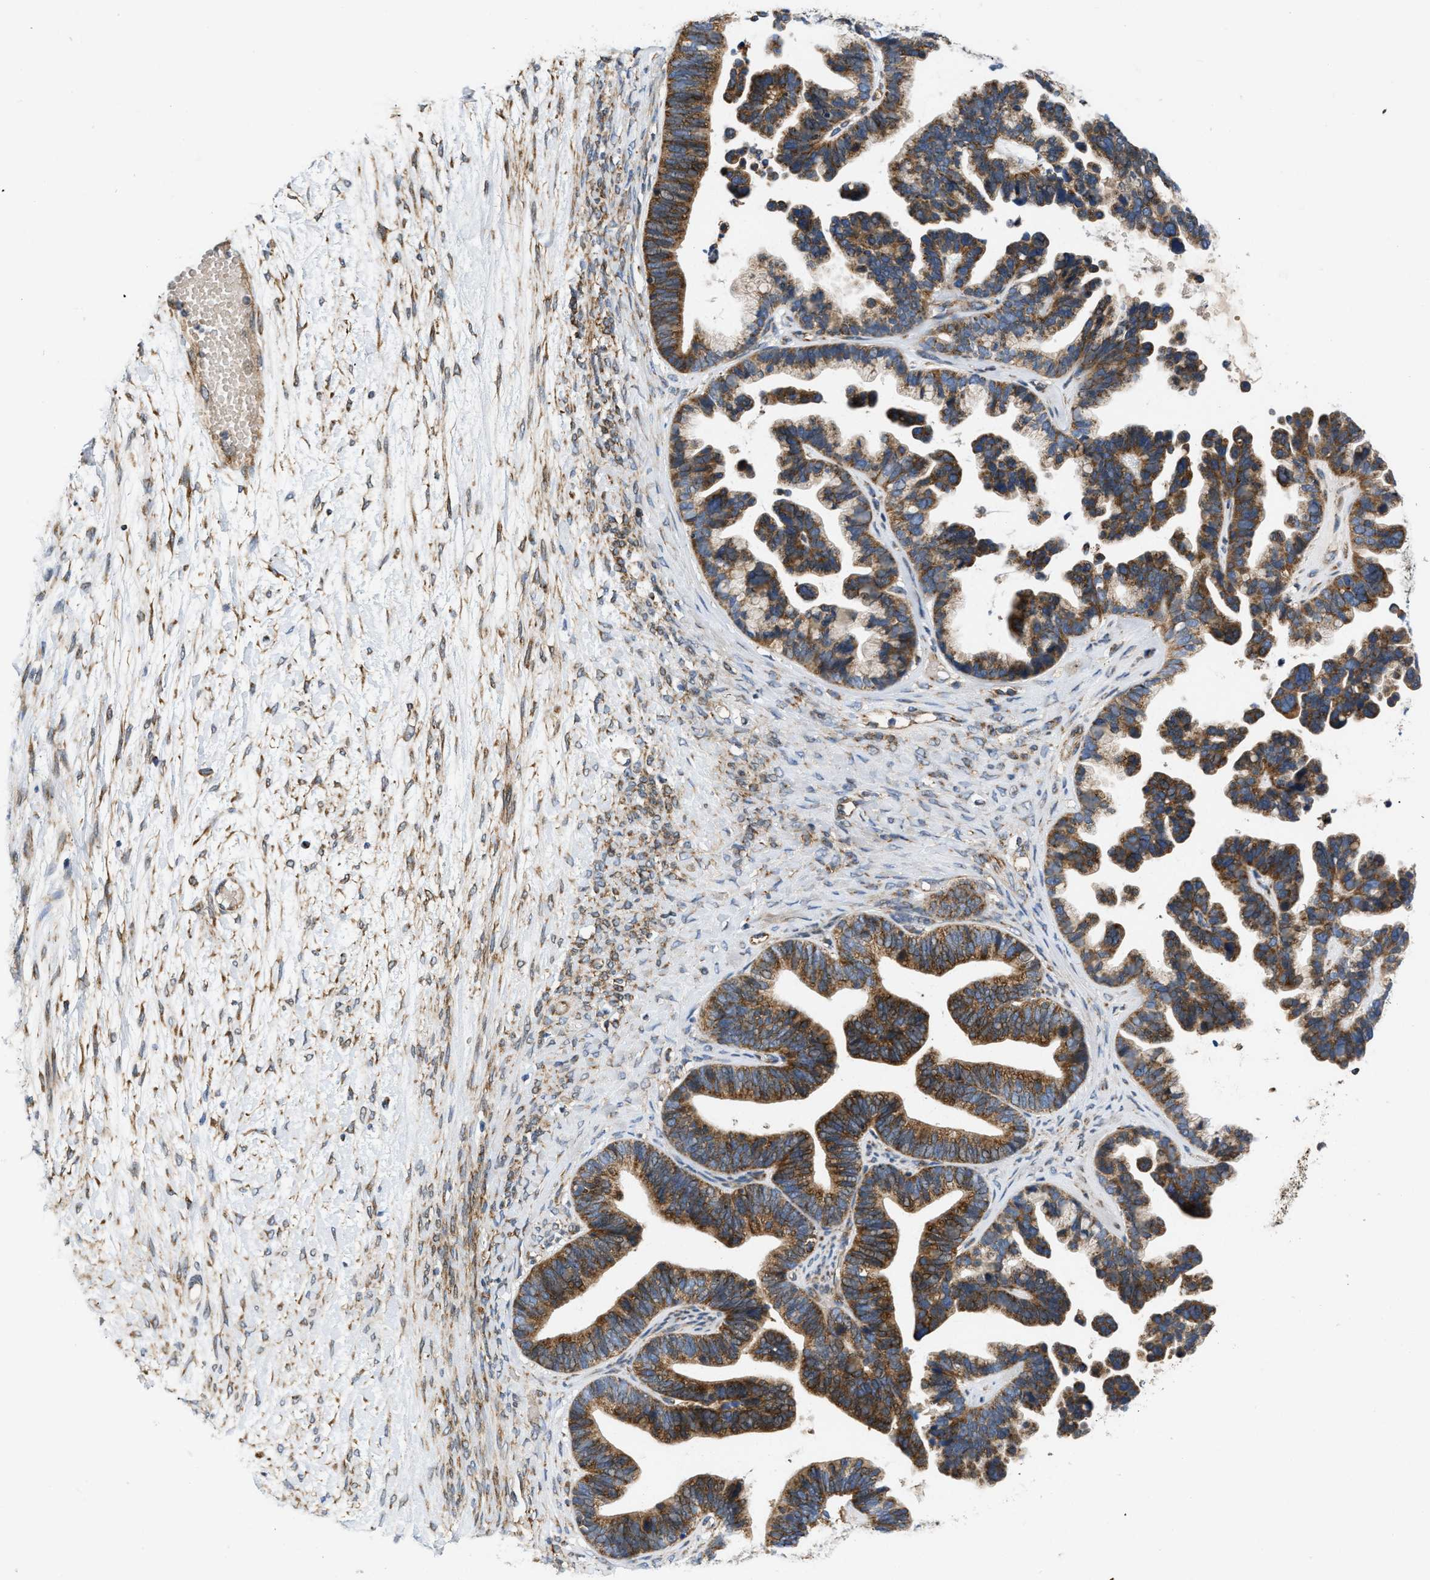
{"staining": {"intensity": "strong", "quantity": ">75%", "location": "cytoplasmic/membranous"}, "tissue": "ovarian cancer", "cell_type": "Tumor cells", "image_type": "cancer", "snomed": [{"axis": "morphology", "description": "Cystadenocarcinoma, serous, NOS"}, {"axis": "topography", "description": "Ovary"}], "caption": "Tumor cells show high levels of strong cytoplasmic/membranous expression in about >75% of cells in ovarian serous cystadenocarcinoma.", "gene": "OPTN", "patient": {"sex": "female", "age": 56}}